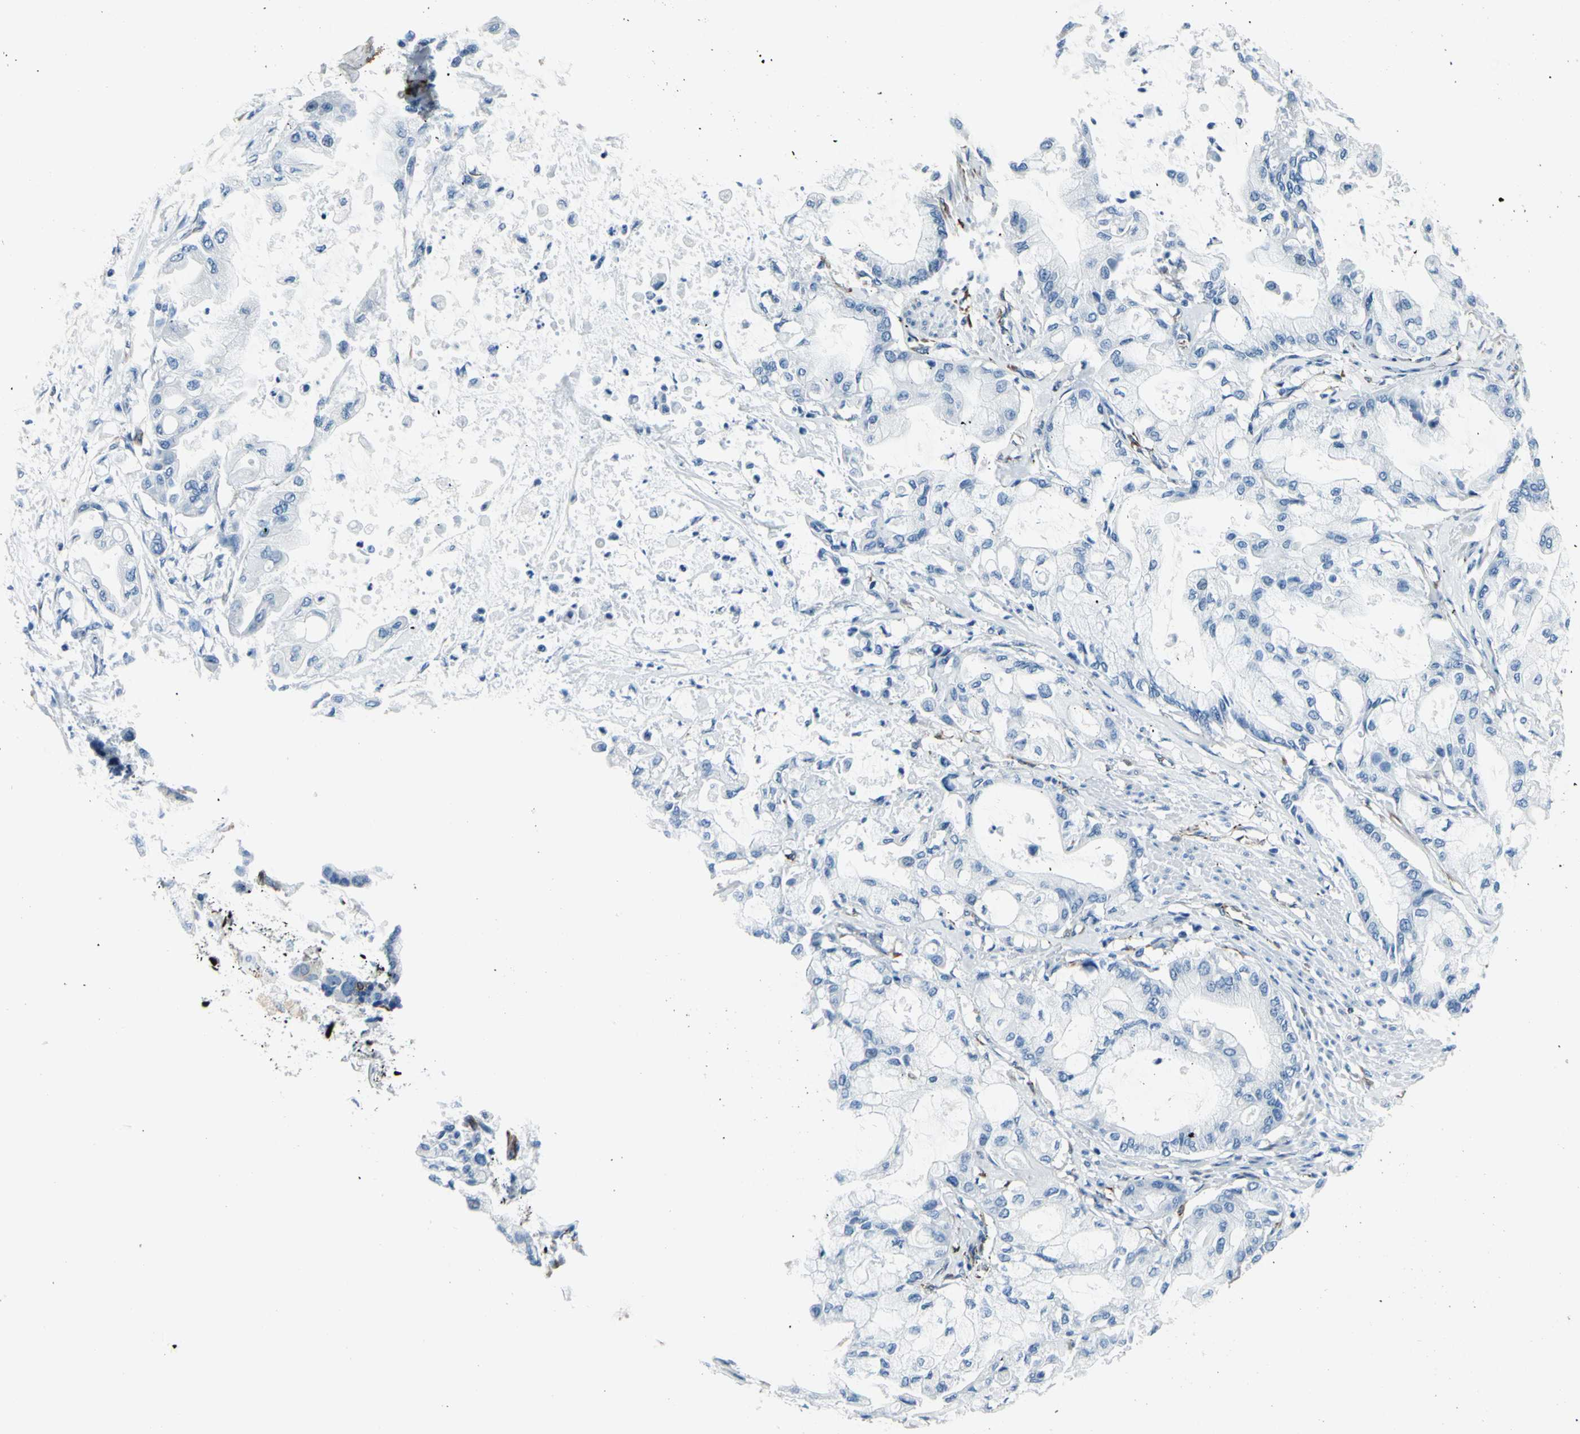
{"staining": {"intensity": "negative", "quantity": "none", "location": "none"}, "tissue": "pancreatic cancer", "cell_type": "Tumor cells", "image_type": "cancer", "snomed": [{"axis": "morphology", "description": "Adenocarcinoma, NOS"}, {"axis": "morphology", "description": "Adenocarcinoma, metastatic, NOS"}, {"axis": "topography", "description": "Lymph node"}, {"axis": "topography", "description": "Pancreas"}, {"axis": "topography", "description": "Duodenum"}], "caption": "Human metastatic adenocarcinoma (pancreatic) stained for a protein using immunohistochemistry (IHC) shows no expression in tumor cells.", "gene": "PTH2R", "patient": {"sex": "female", "age": 64}}